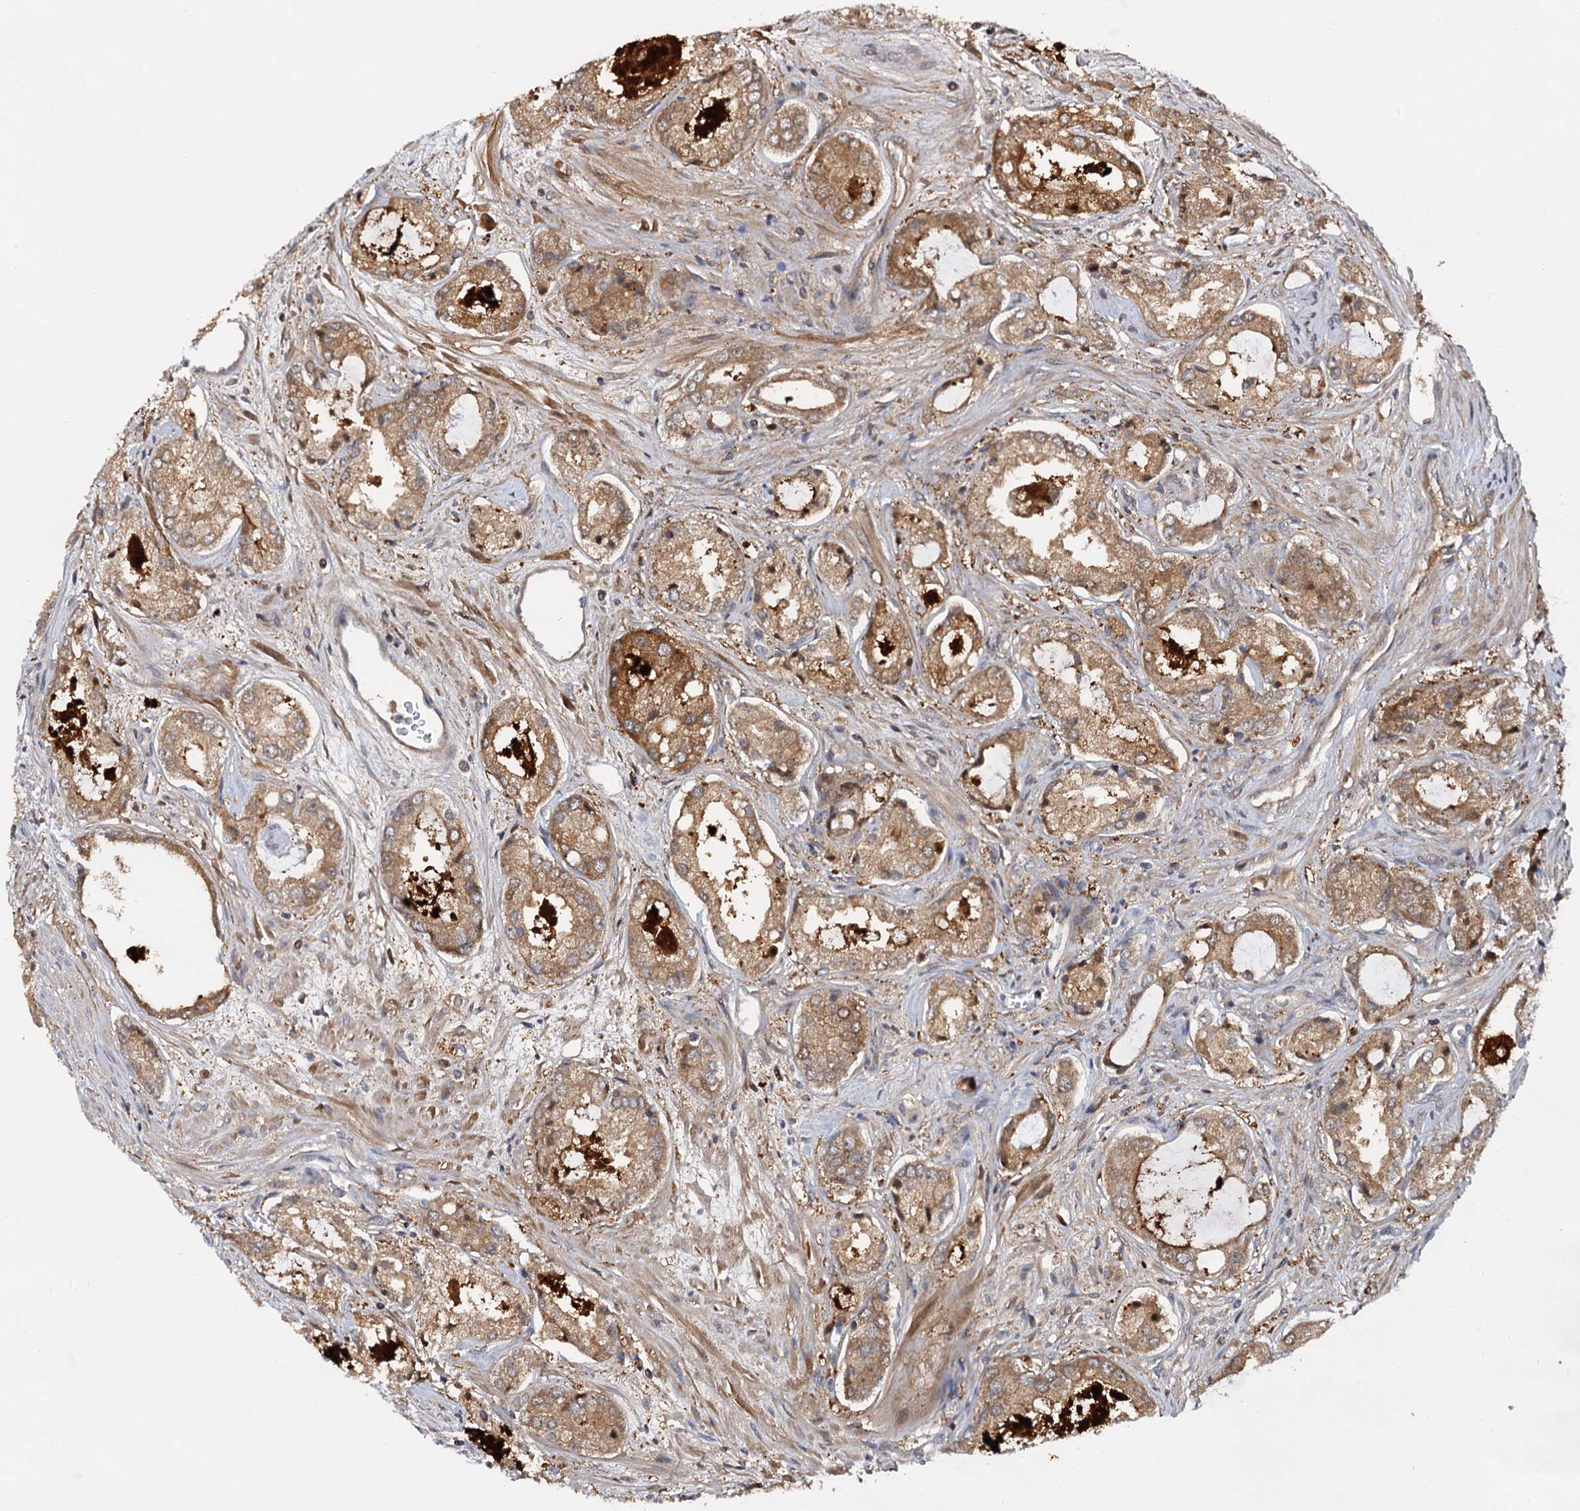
{"staining": {"intensity": "moderate", "quantity": ">75%", "location": "cytoplasmic/membranous"}, "tissue": "prostate cancer", "cell_type": "Tumor cells", "image_type": "cancer", "snomed": [{"axis": "morphology", "description": "Adenocarcinoma, Low grade"}, {"axis": "topography", "description": "Prostate"}], "caption": "This micrograph demonstrates immunohistochemistry staining of human prostate cancer (low-grade adenocarcinoma), with medium moderate cytoplasmic/membranous positivity in about >75% of tumor cells.", "gene": "SELENOP", "patient": {"sex": "male", "age": 68}}